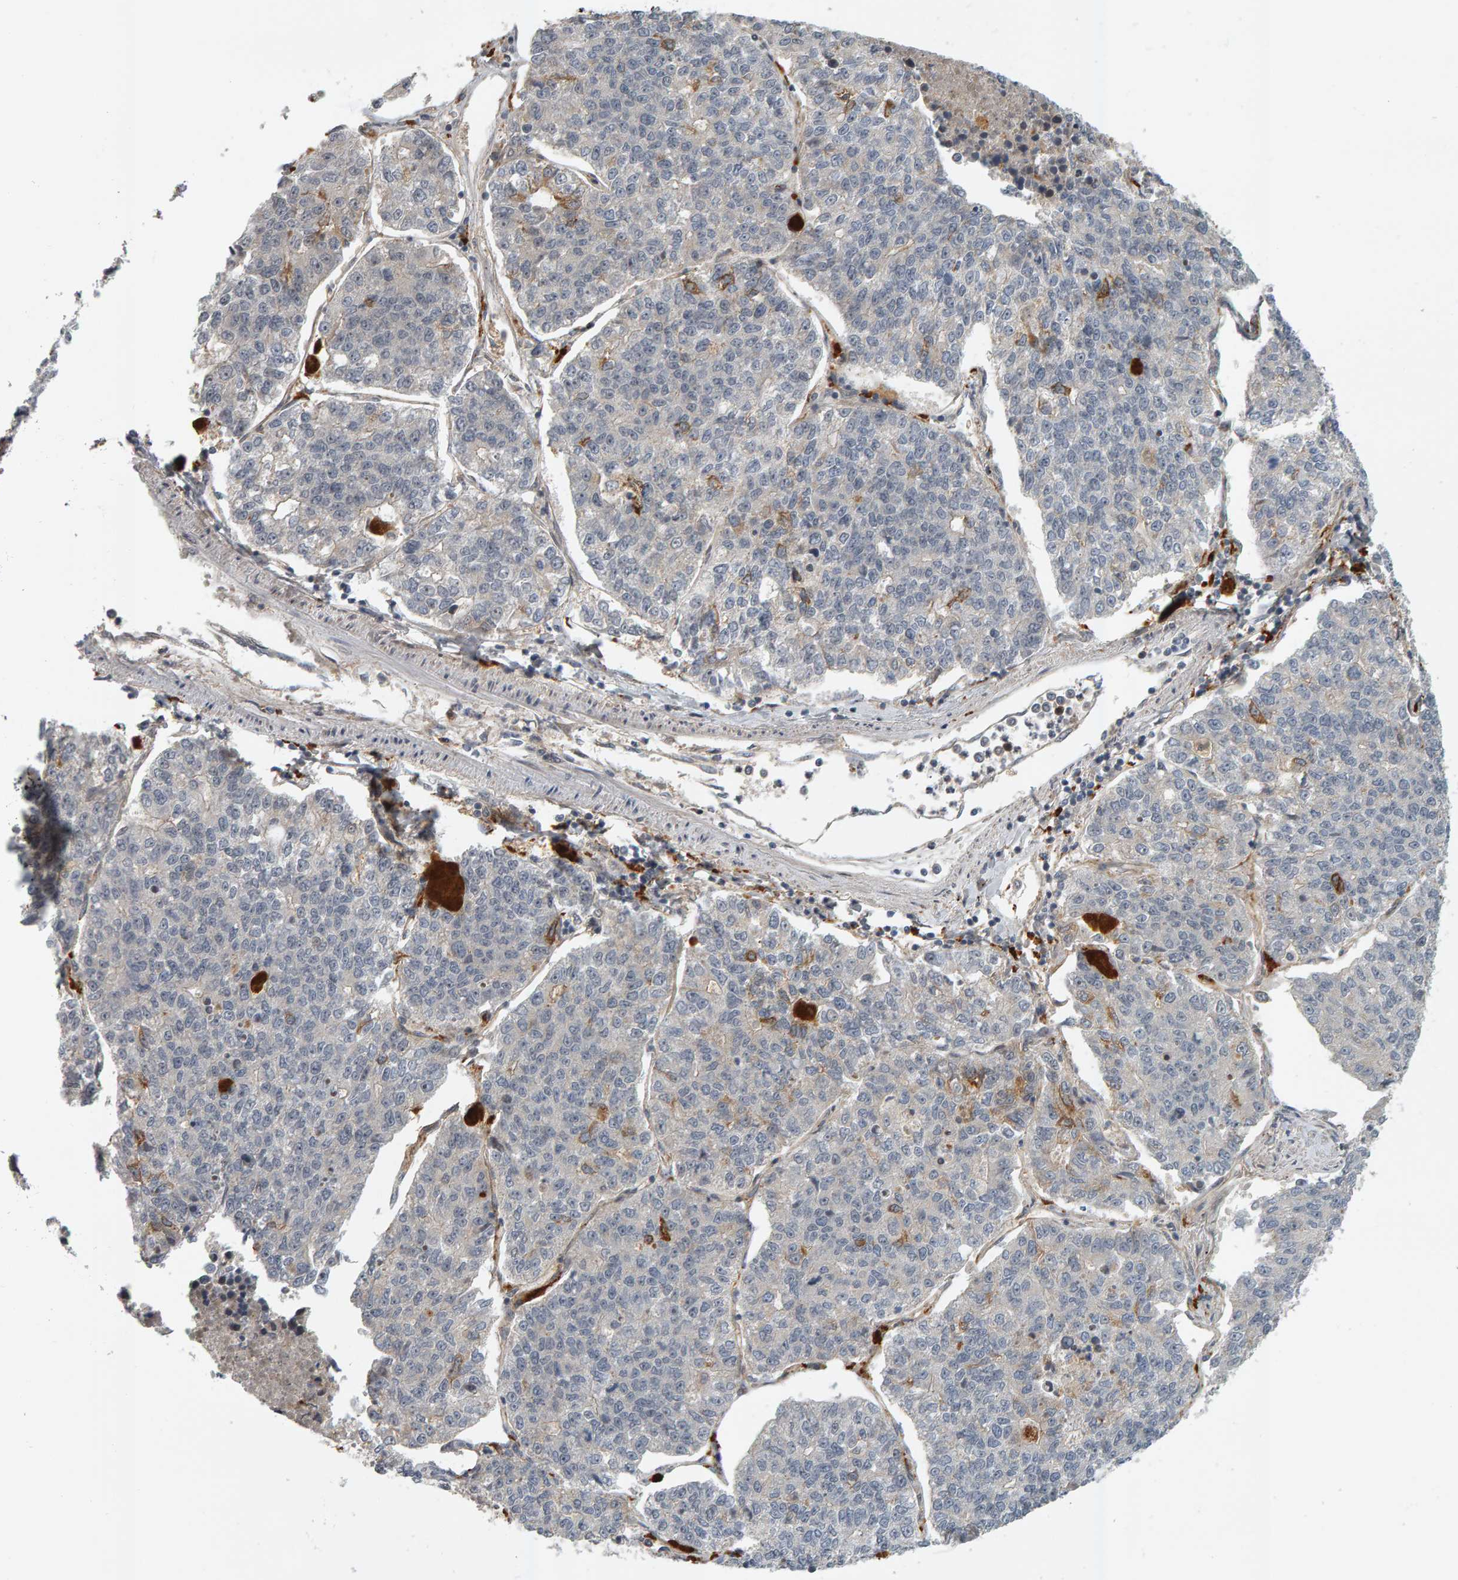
{"staining": {"intensity": "weak", "quantity": "<25%", "location": "cytoplasmic/membranous"}, "tissue": "lung cancer", "cell_type": "Tumor cells", "image_type": "cancer", "snomed": [{"axis": "morphology", "description": "Adenocarcinoma, NOS"}, {"axis": "topography", "description": "Lung"}], "caption": "A micrograph of lung cancer (adenocarcinoma) stained for a protein demonstrates no brown staining in tumor cells.", "gene": "ZNF160", "patient": {"sex": "male", "age": 49}}